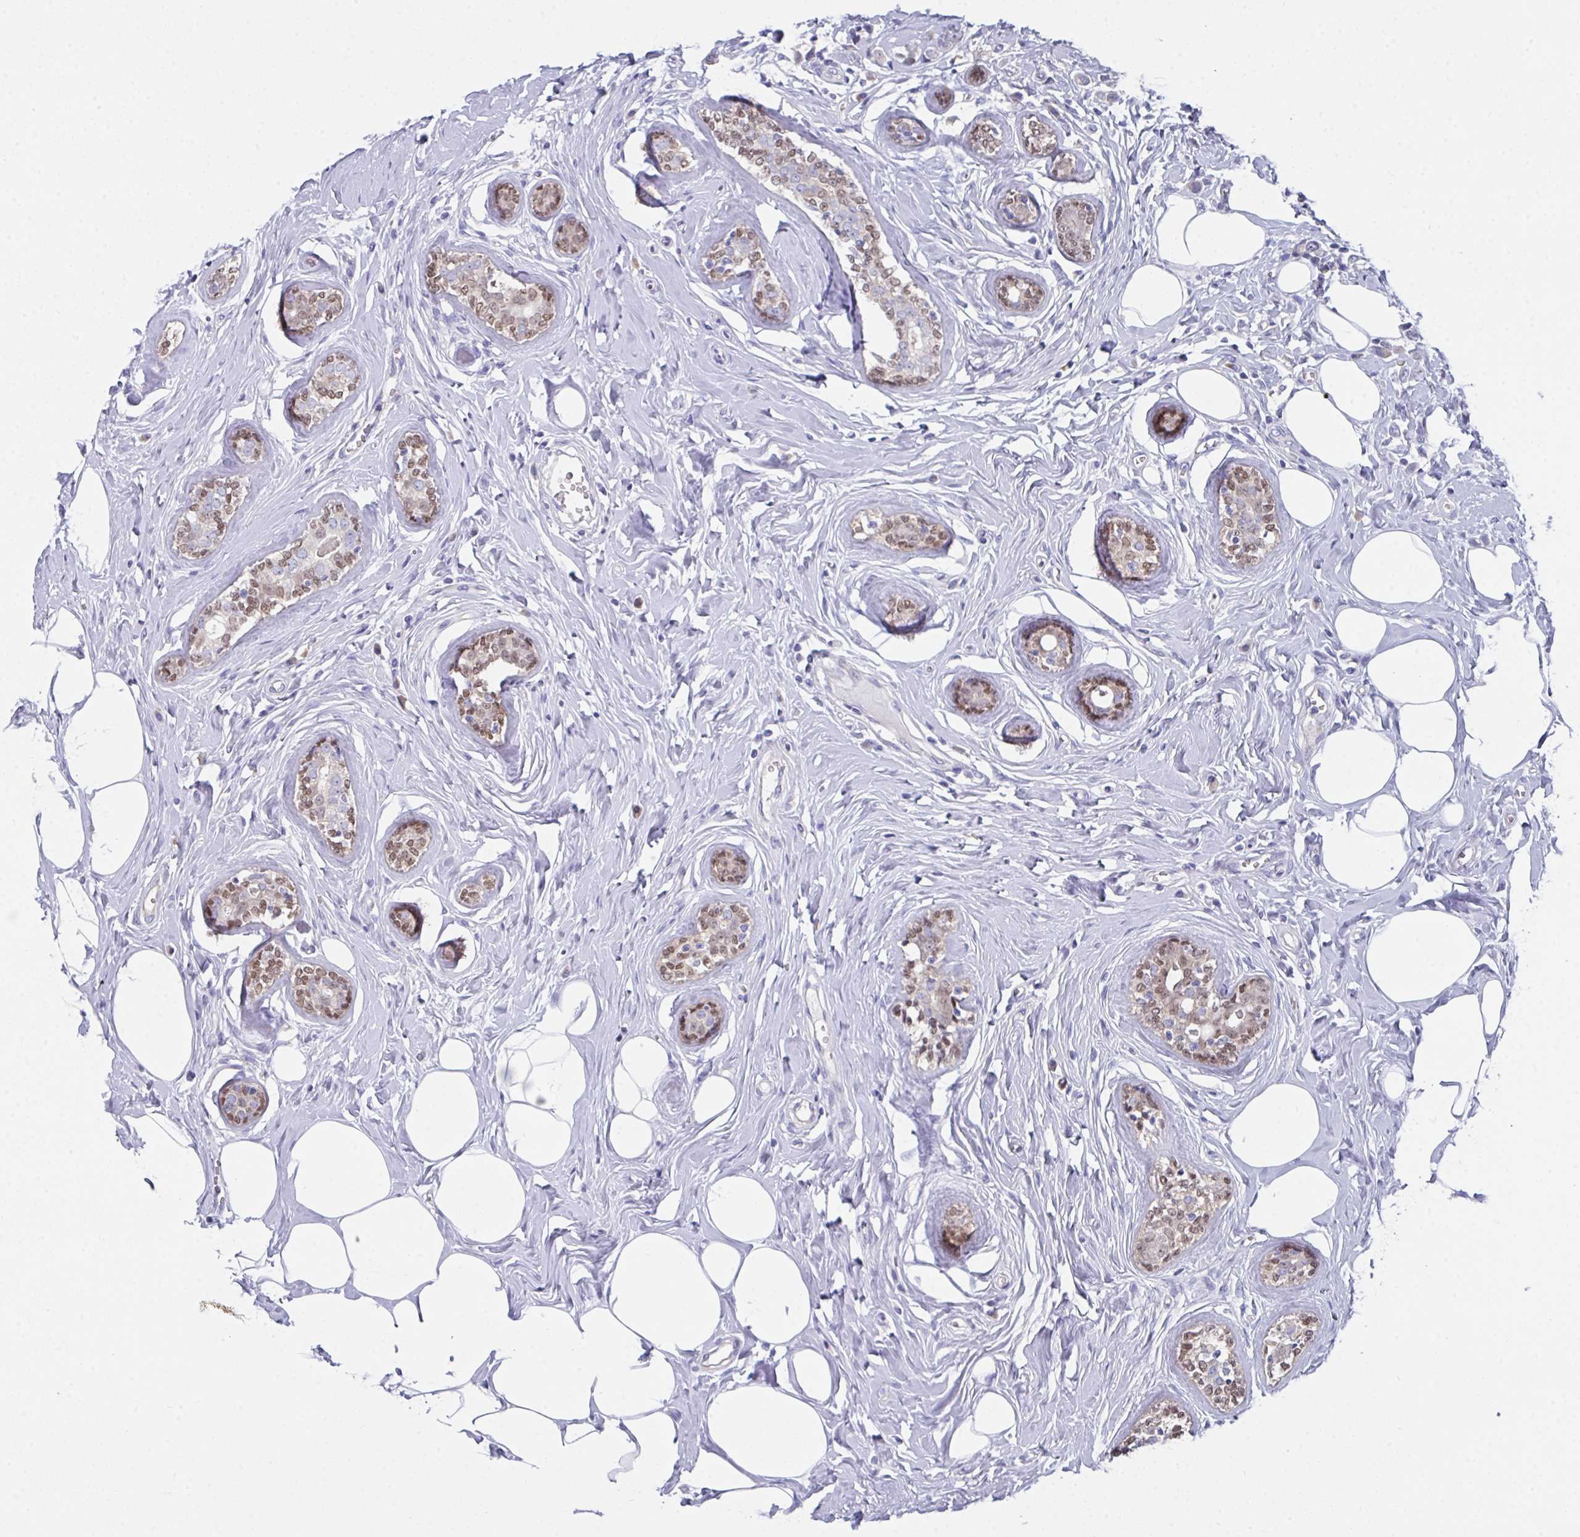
{"staining": {"intensity": "negative", "quantity": "none", "location": "none"}, "tissue": "breast cancer", "cell_type": "Tumor cells", "image_type": "cancer", "snomed": [{"axis": "morphology", "description": "Duct carcinoma"}, {"axis": "topography", "description": "Breast"}], "caption": "DAB immunohistochemical staining of human breast cancer demonstrates no significant positivity in tumor cells.", "gene": "TFAP2C", "patient": {"sex": "female", "age": 80}}